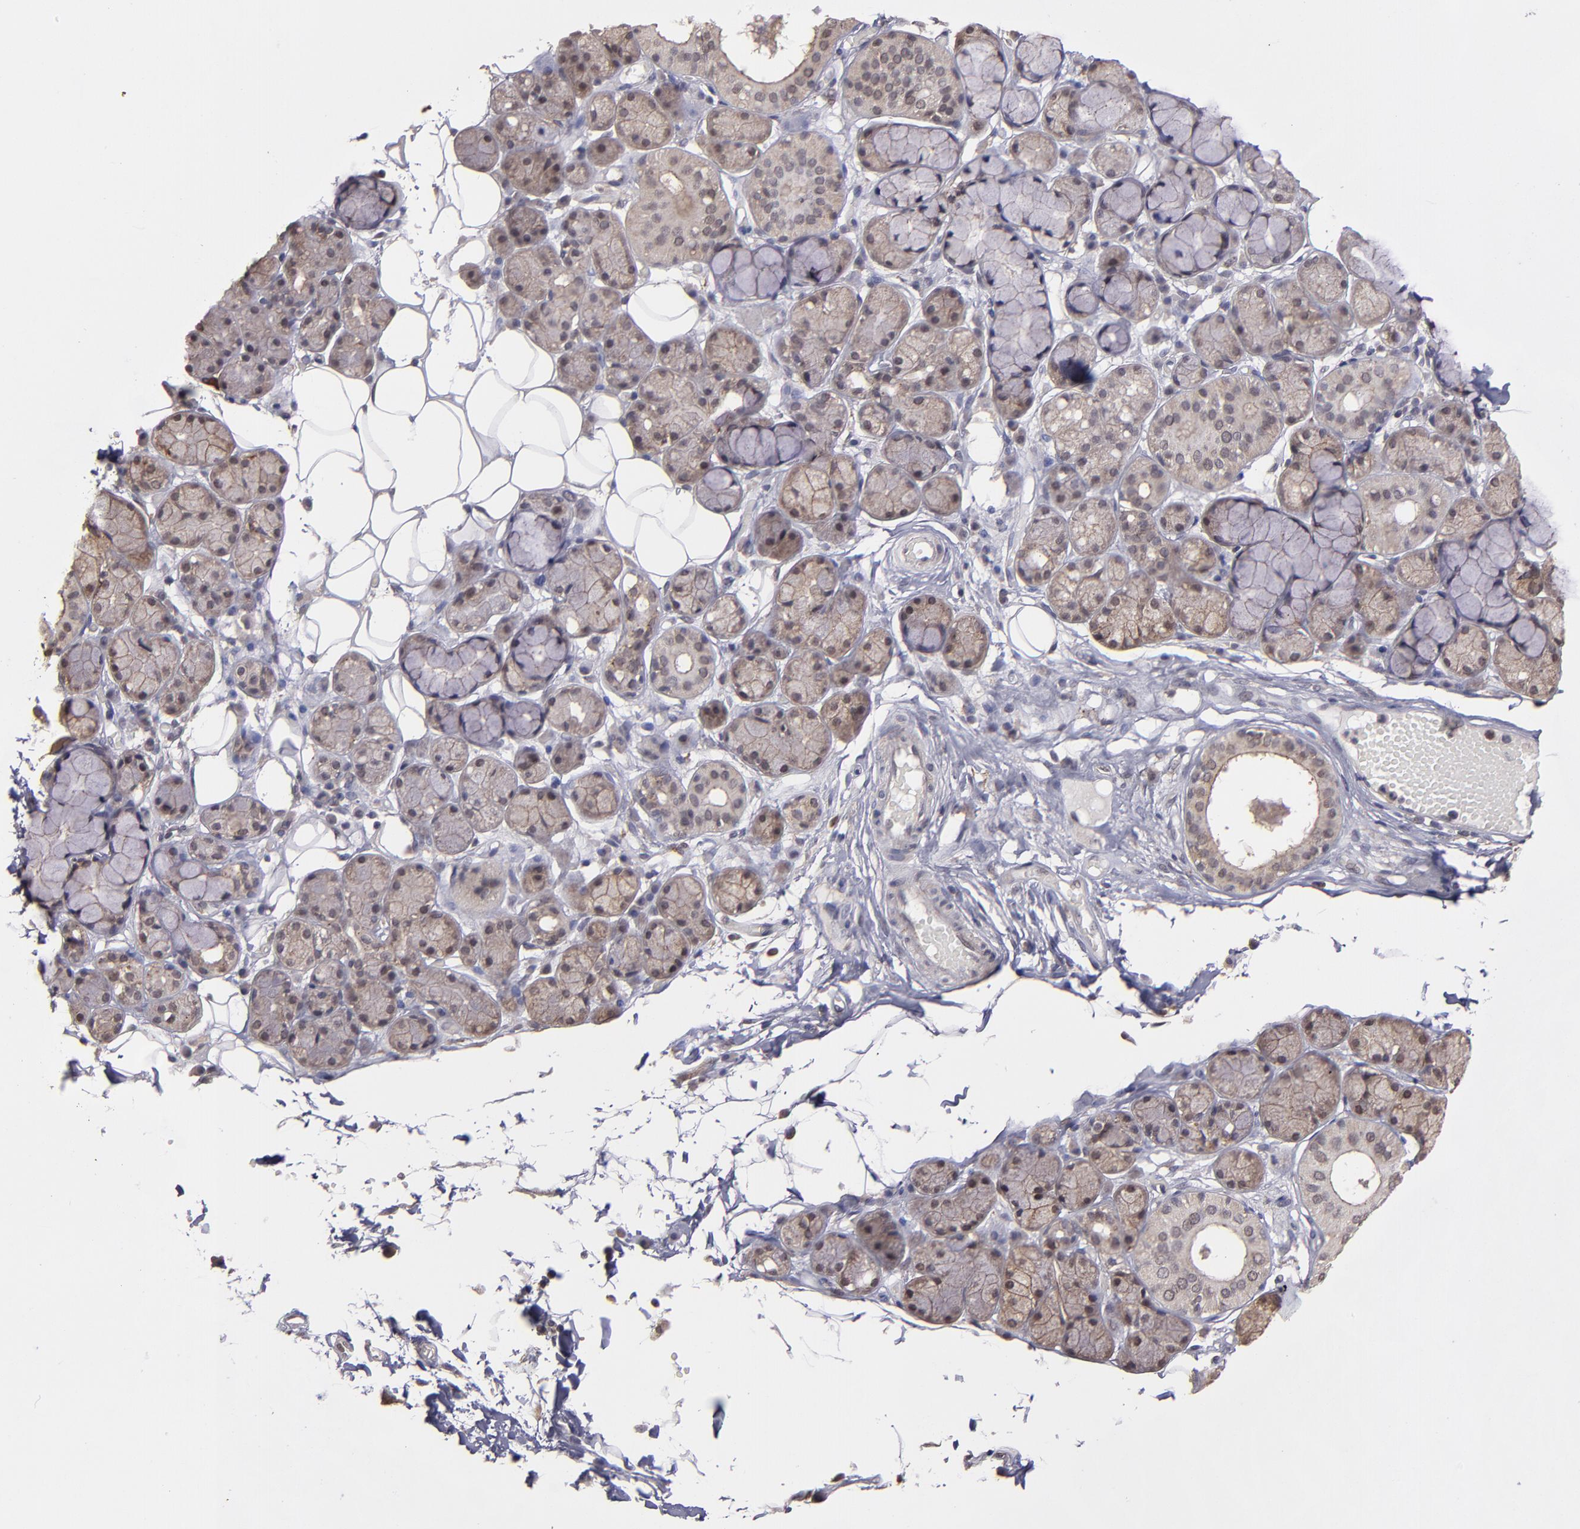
{"staining": {"intensity": "moderate", "quantity": ">75%", "location": "cytoplasmic/membranous,nuclear"}, "tissue": "salivary gland", "cell_type": "Glandular cells", "image_type": "normal", "snomed": [{"axis": "morphology", "description": "Normal tissue, NOS"}, {"axis": "topography", "description": "Skeletal muscle"}, {"axis": "topography", "description": "Oral tissue"}, {"axis": "topography", "description": "Salivary gland"}, {"axis": "topography", "description": "Peripheral nerve tissue"}], "caption": "Brown immunohistochemical staining in normal salivary gland demonstrates moderate cytoplasmic/membranous,nuclear expression in approximately >75% of glandular cells.", "gene": "SIPA1L1", "patient": {"sex": "male", "age": 54}}